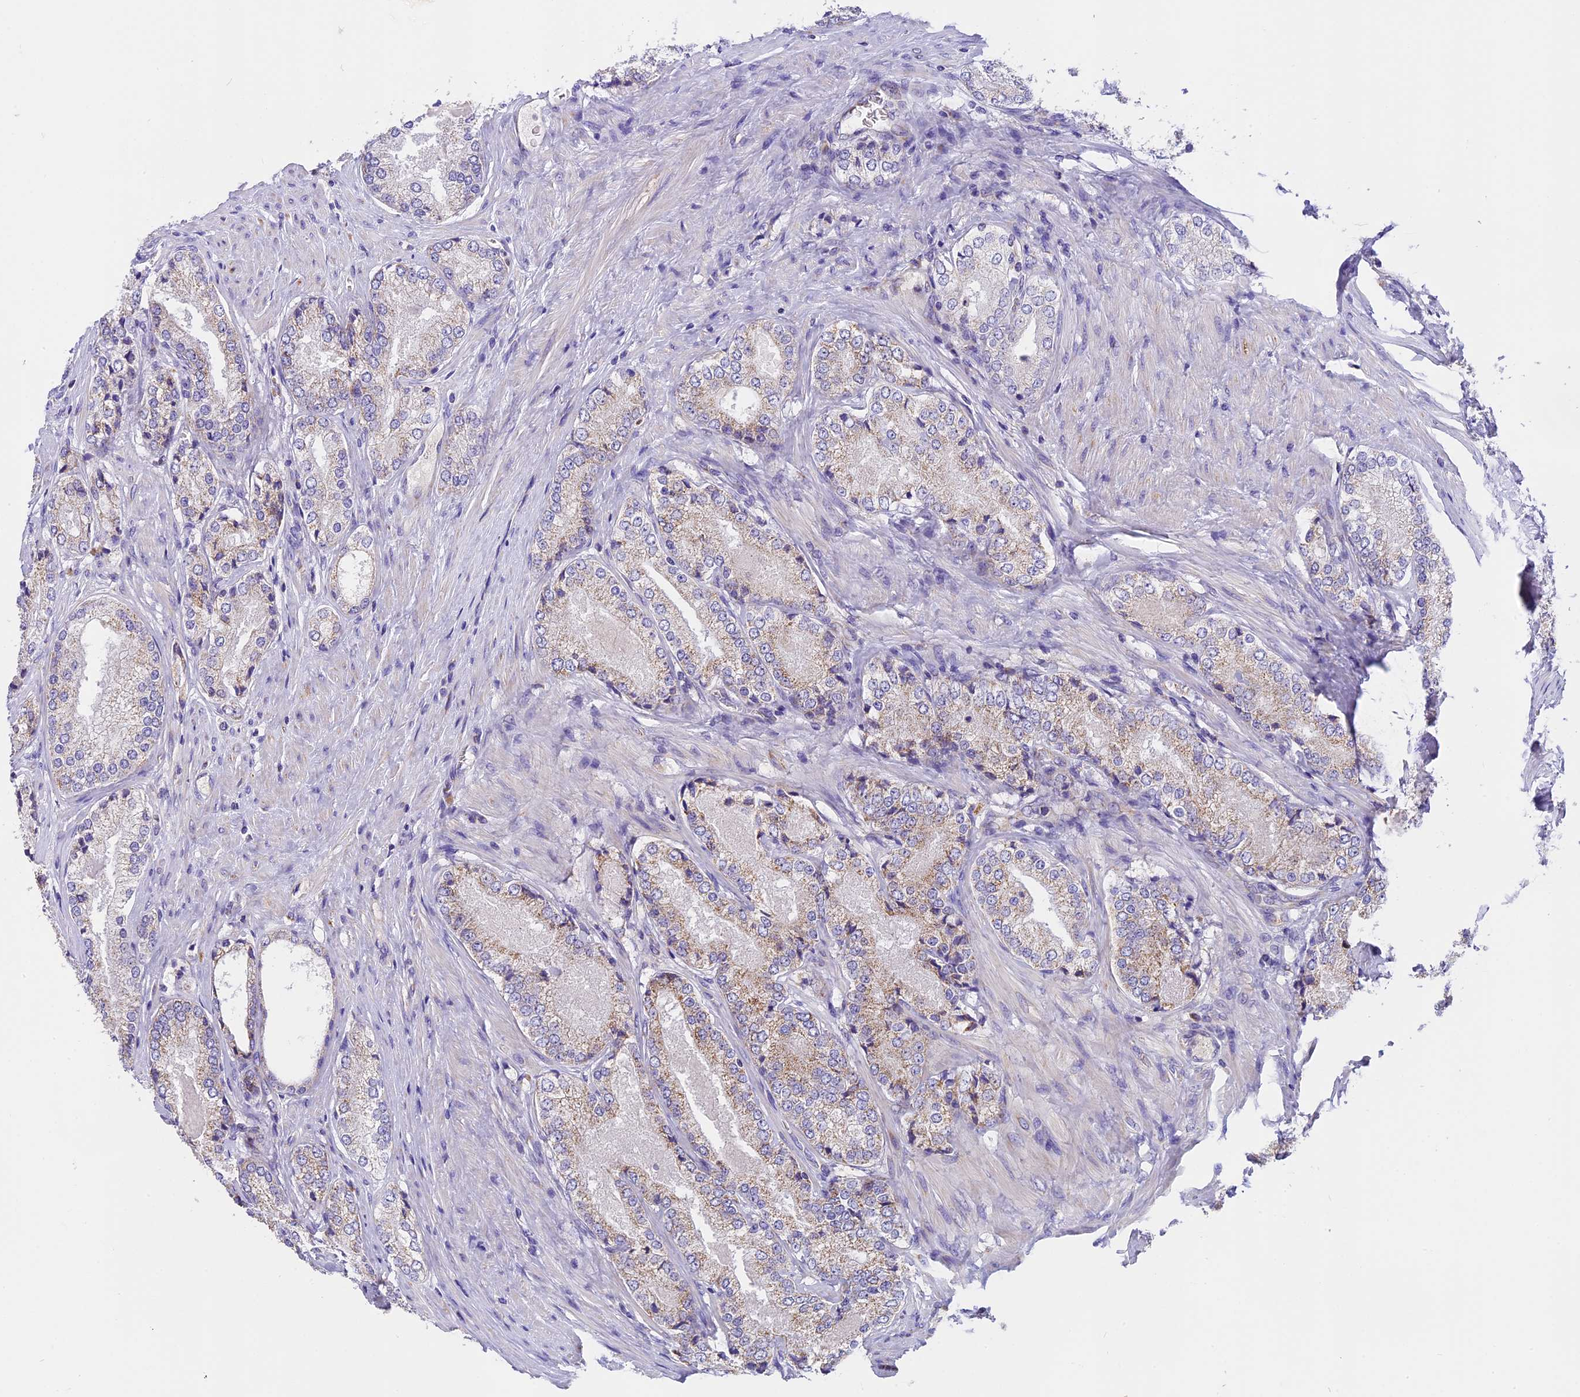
{"staining": {"intensity": "weak", "quantity": ">75%", "location": "cytoplasmic/membranous"}, "tissue": "prostate cancer", "cell_type": "Tumor cells", "image_type": "cancer", "snomed": [{"axis": "morphology", "description": "Adenocarcinoma, Low grade"}, {"axis": "topography", "description": "Prostate"}], "caption": "This histopathology image displays immunohistochemistry (IHC) staining of adenocarcinoma (low-grade) (prostate), with low weak cytoplasmic/membranous positivity in about >75% of tumor cells.", "gene": "MGME1", "patient": {"sex": "male", "age": 68}}